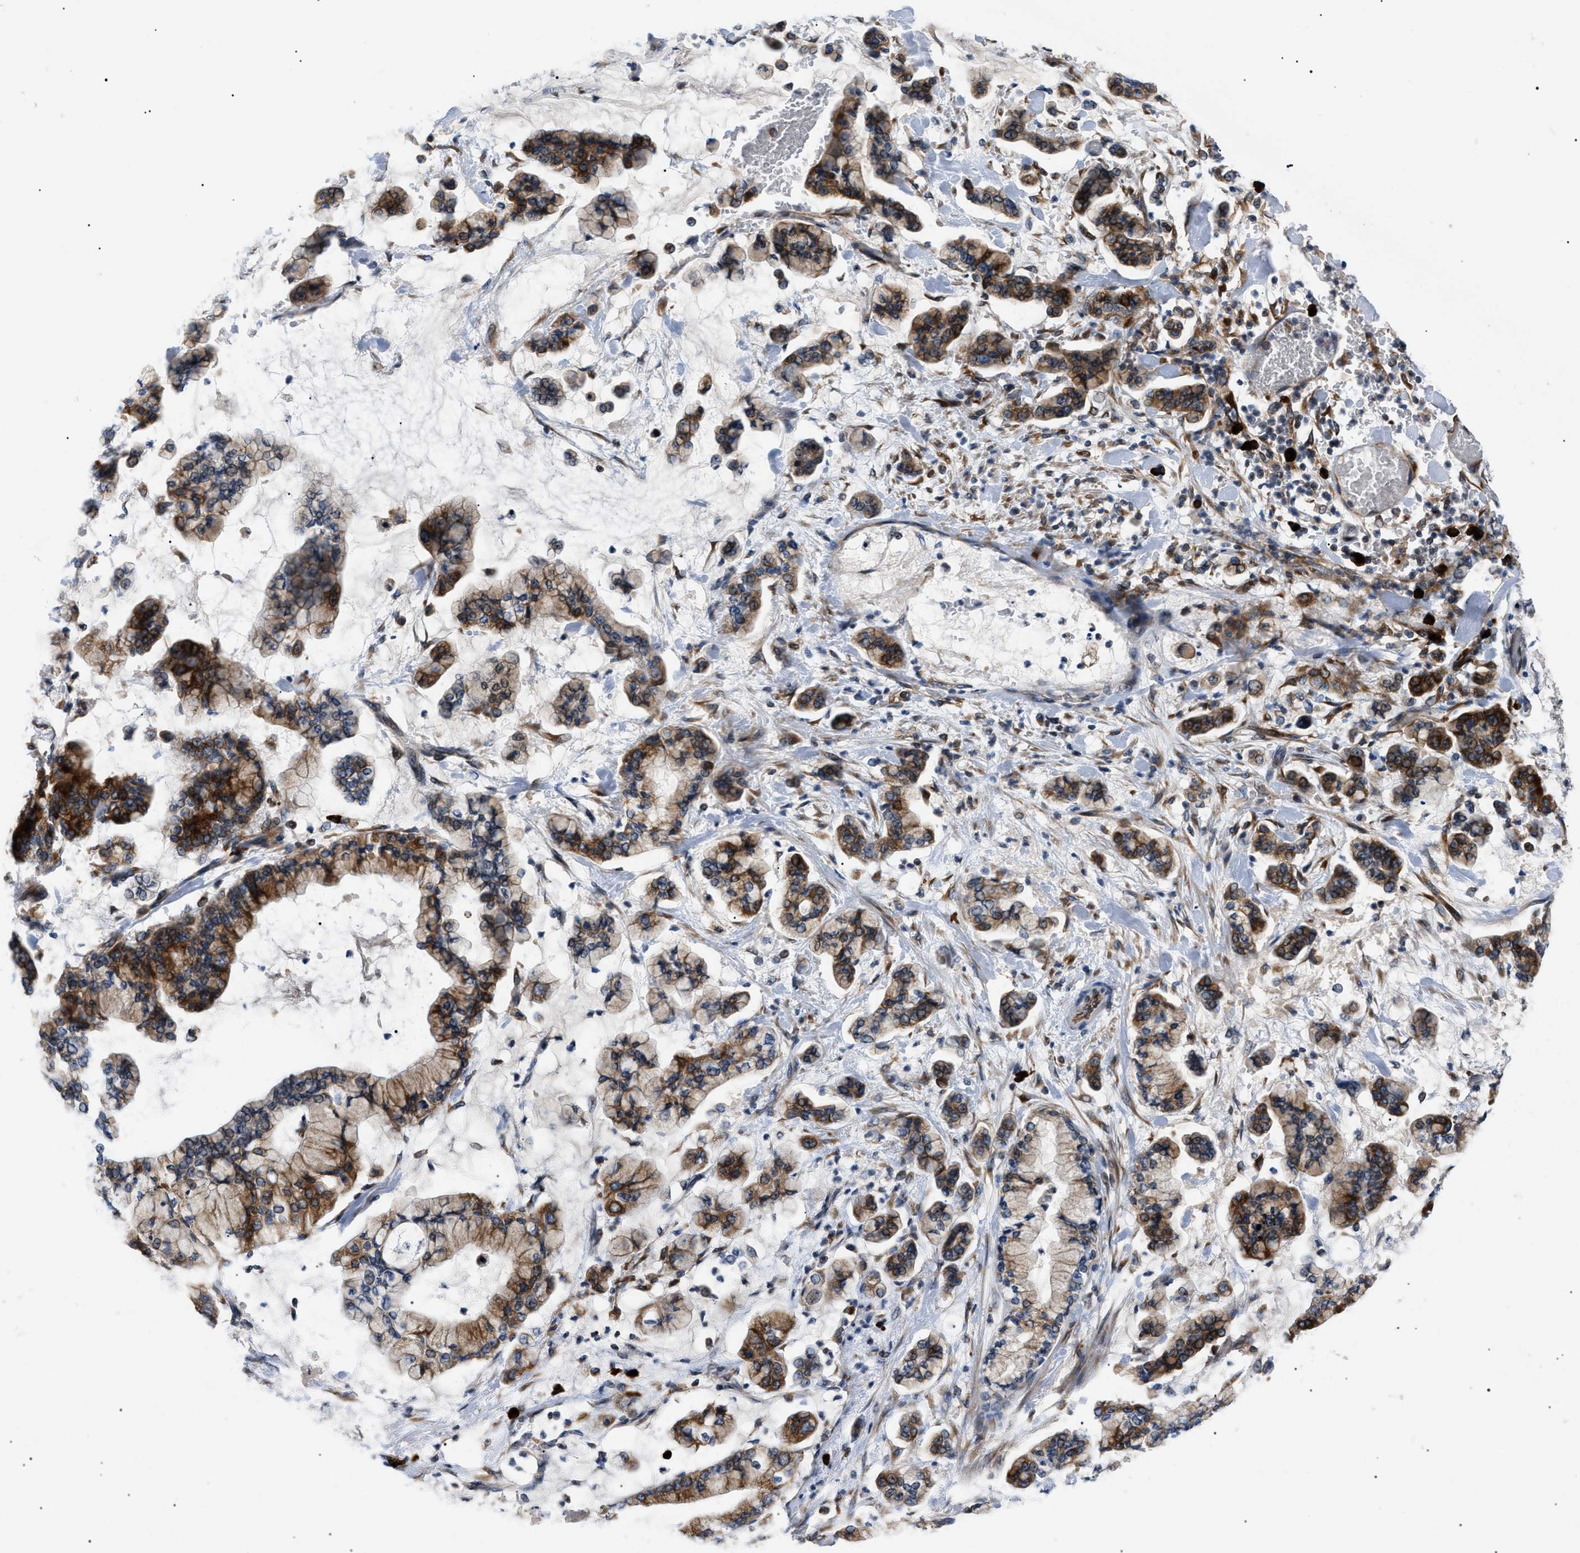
{"staining": {"intensity": "strong", "quantity": "25%-75%", "location": "cytoplasmic/membranous"}, "tissue": "stomach cancer", "cell_type": "Tumor cells", "image_type": "cancer", "snomed": [{"axis": "morphology", "description": "Normal tissue, NOS"}, {"axis": "morphology", "description": "Adenocarcinoma, NOS"}, {"axis": "topography", "description": "Stomach, upper"}, {"axis": "topography", "description": "Stomach"}], "caption": "Approximately 25%-75% of tumor cells in stomach cancer (adenocarcinoma) reveal strong cytoplasmic/membranous protein positivity as visualized by brown immunohistochemical staining.", "gene": "DERL1", "patient": {"sex": "male", "age": 76}}